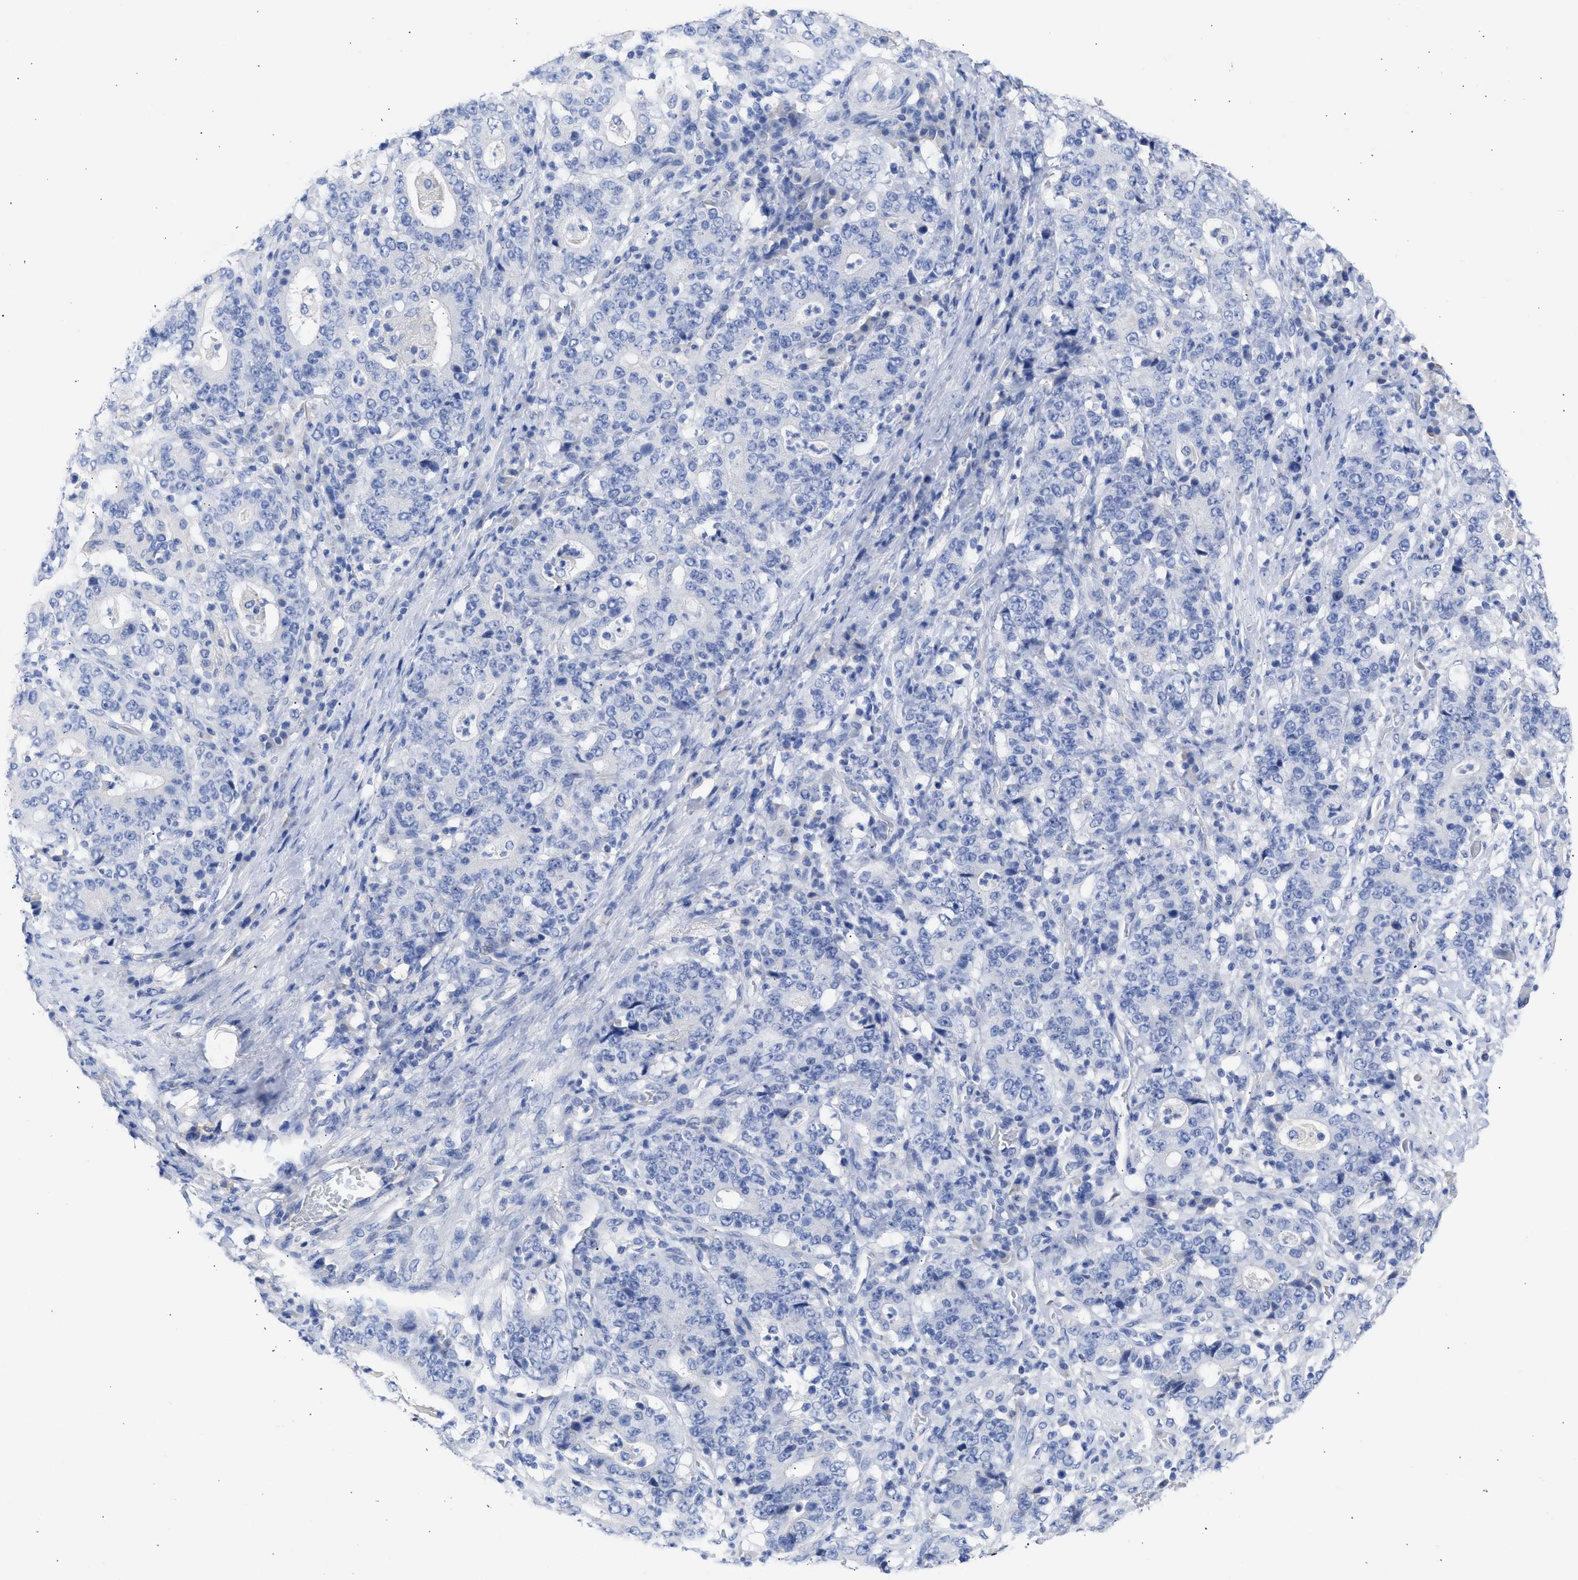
{"staining": {"intensity": "negative", "quantity": "none", "location": "none"}, "tissue": "stomach cancer", "cell_type": "Tumor cells", "image_type": "cancer", "snomed": [{"axis": "morphology", "description": "Normal tissue, NOS"}, {"axis": "morphology", "description": "Adenocarcinoma, NOS"}, {"axis": "topography", "description": "Stomach, upper"}, {"axis": "topography", "description": "Stomach"}], "caption": "An immunohistochemistry (IHC) micrograph of adenocarcinoma (stomach) is shown. There is no staining in tumor cells of adenocarcinoma (stomach).", "gene": "RSPH1", "patient": {"sex": "male", "age": 59}}